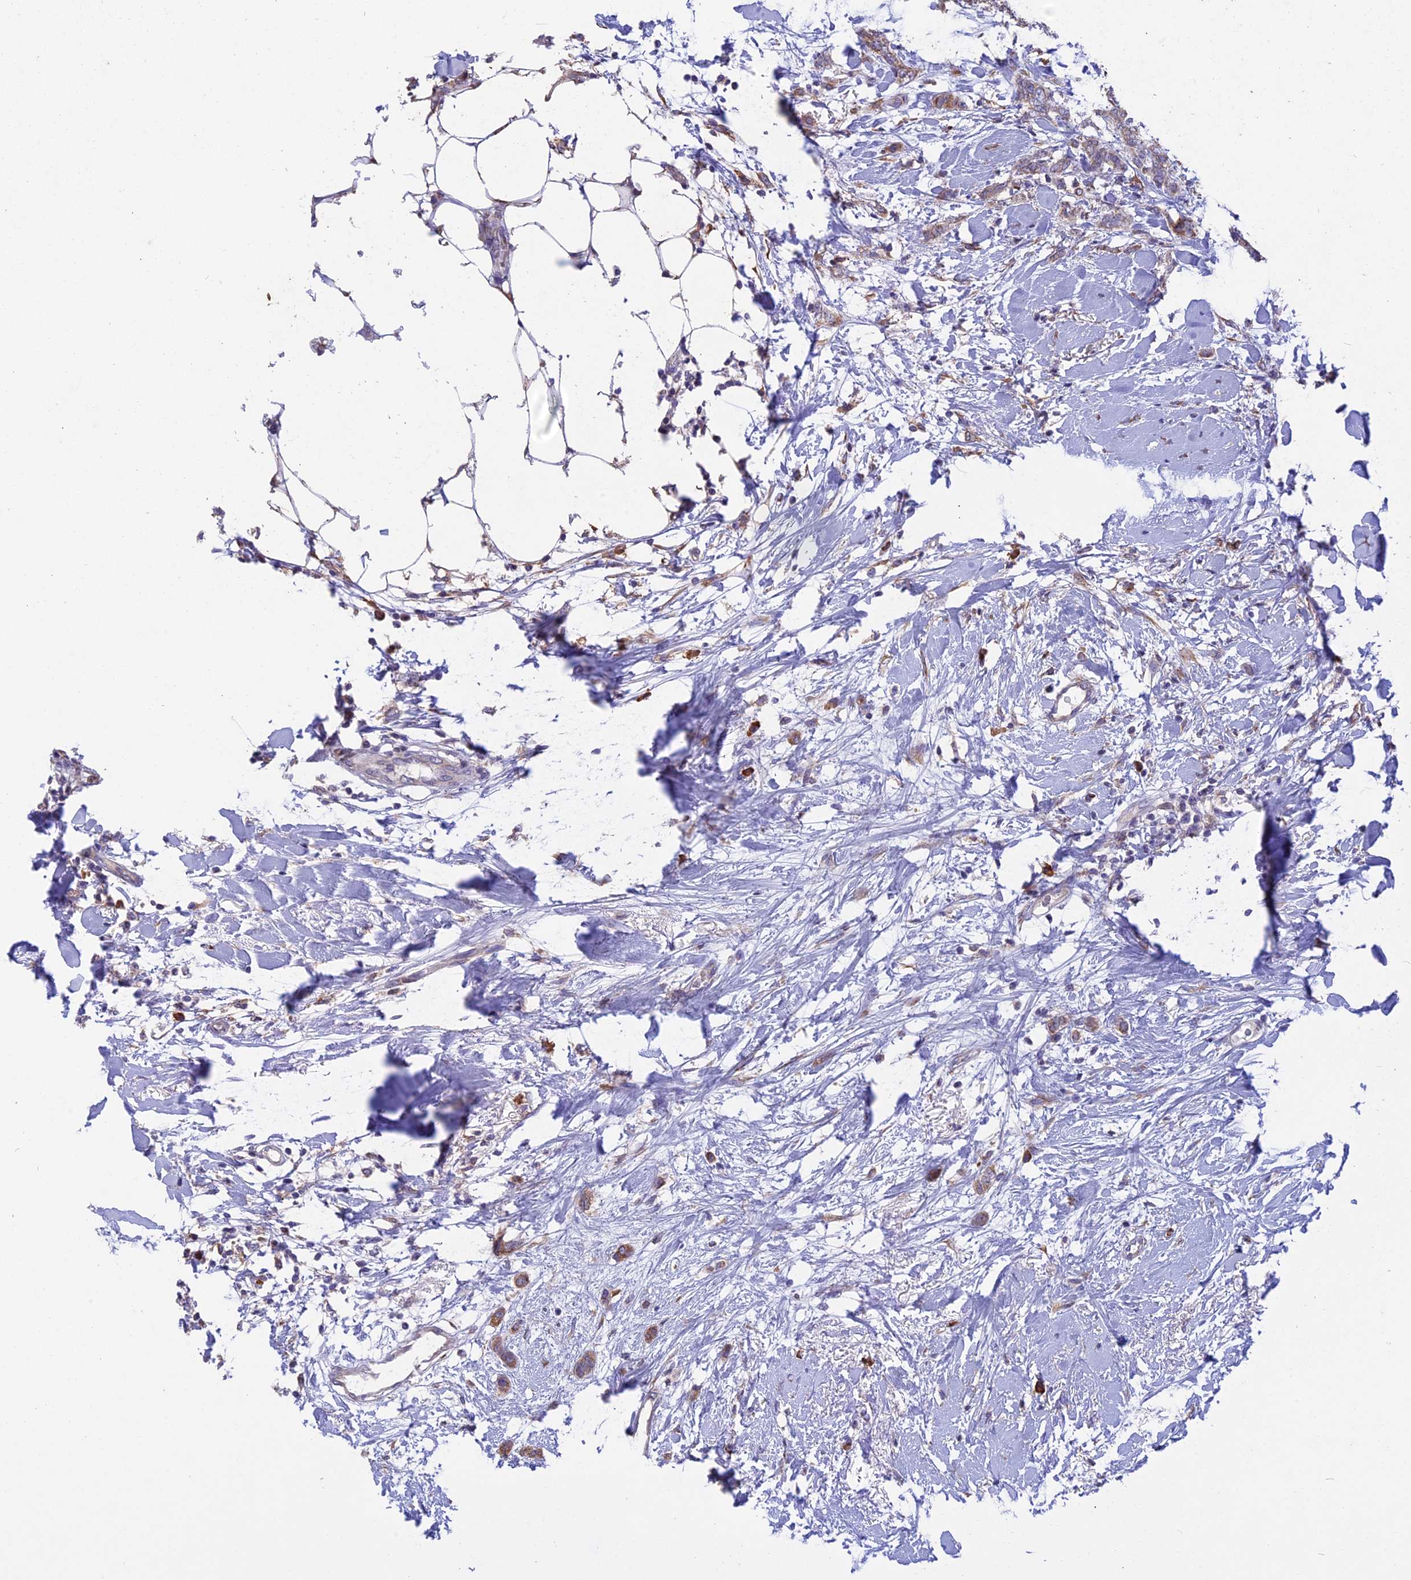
{"staining": {"intensity": "moderate", "quantity": ">75%", "location": "cytoplasmic/membranous"}, "tissue": "breast cancer", "cell_type": "Tumor cells", "image_type": "cancer", "snomed": [{"axis": "morphology", "description": "Duct carcinoma"}, {"axis": "topography", "description": "Breast"}], "caption": "IHC (DAB) staining of human breast invasive ductal carcinoma reveals moderate cytoplasmic/membranous protein positivity in about >75% of tumor cells.", "gene": "DMRTA2", "patient": {"sex": "female", "age": 72}}